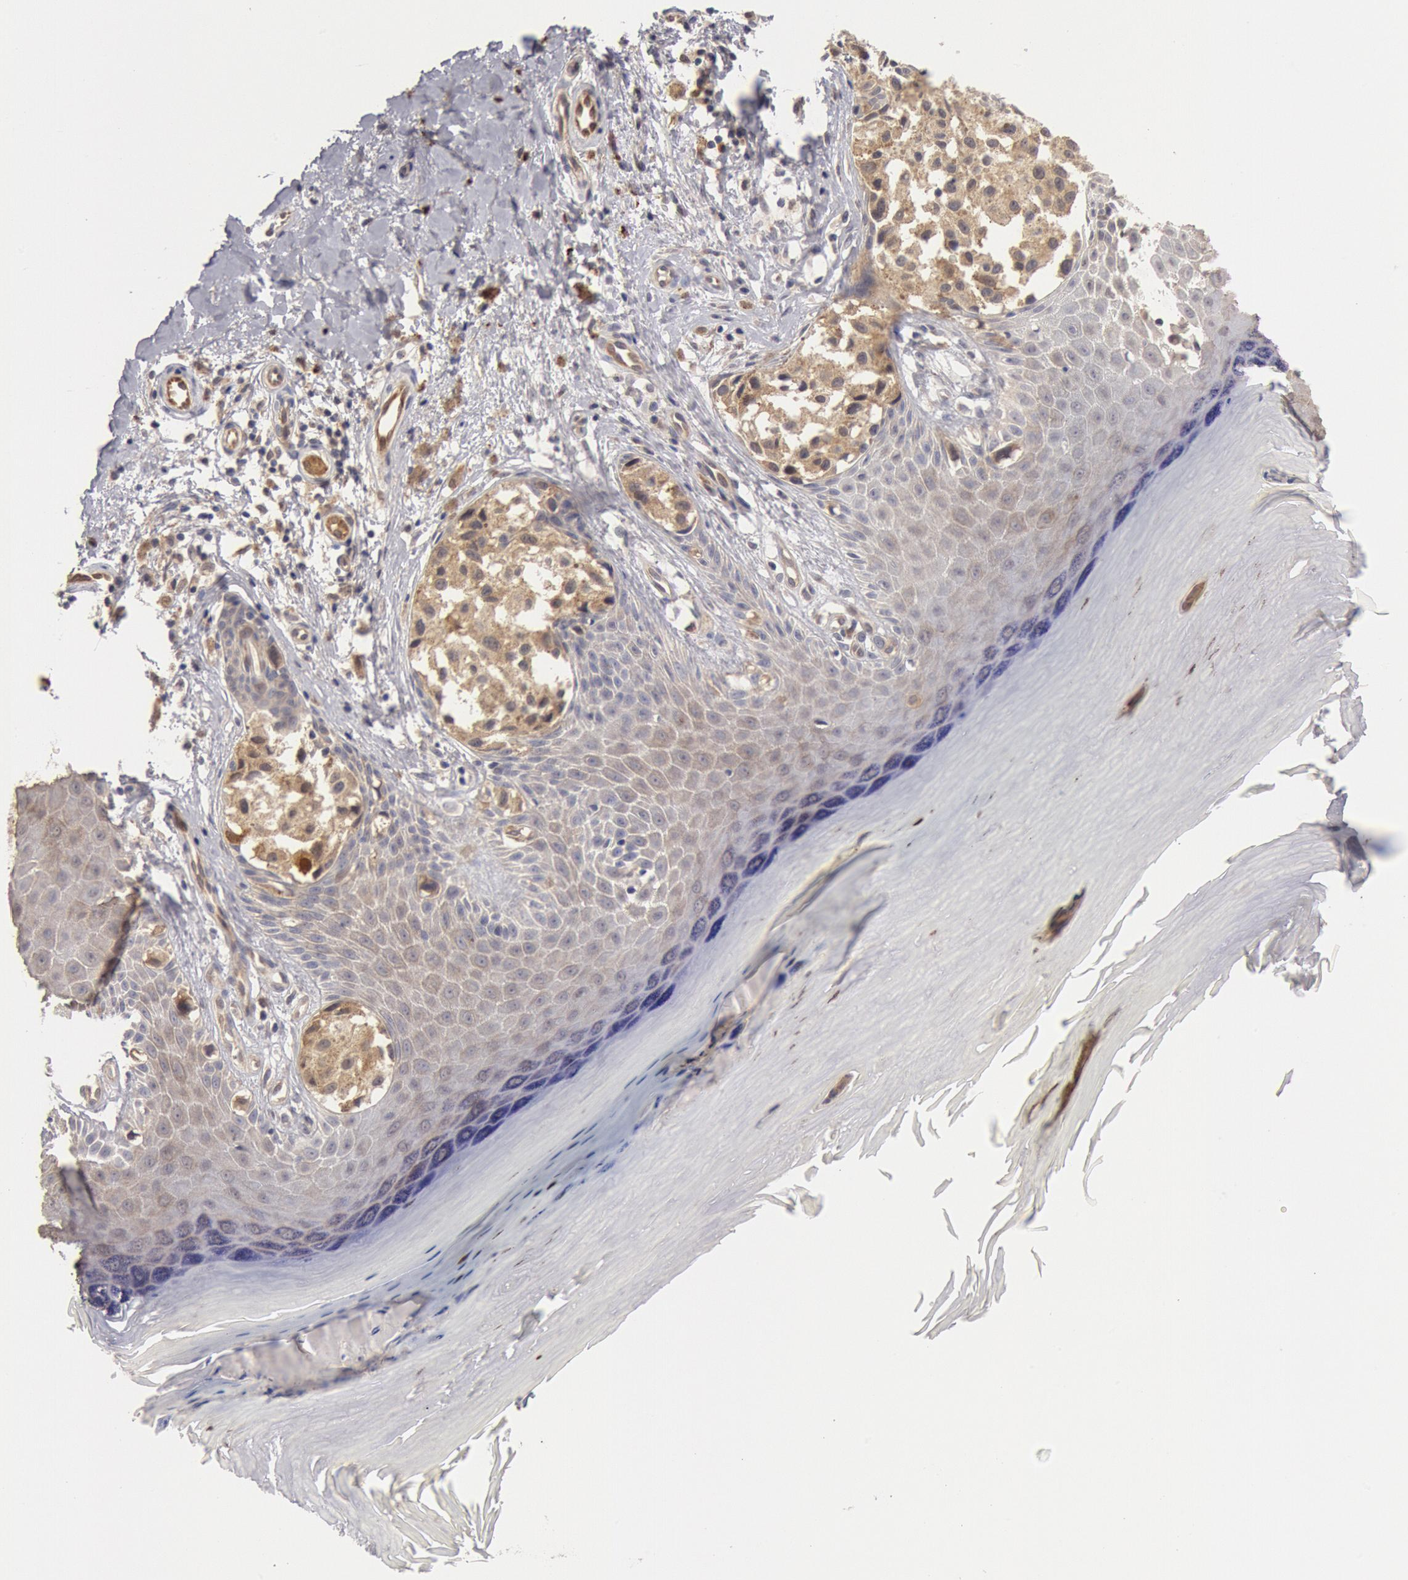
{"staining": {"intensity": "weak", "quantity": "25%-75%", "location": "cytoplasmic/membranous"}, "tissue": "melanoma", "cell_type": "Tumor cells", "image_type": "cancer", "snomed": [{"axis": "morphology", "description": "Malignant melanoma, NOS"}, {"axis": "topography", "description": "Skin"}], "caption": "Protein staining of malignant melanoma tissue exhibits weak cytoplasmic/membranous positivity in approximately 25%-75% of tumor cells.", "gene": "DNAJA1", "patient": {"sex": "male", "age": 79}}